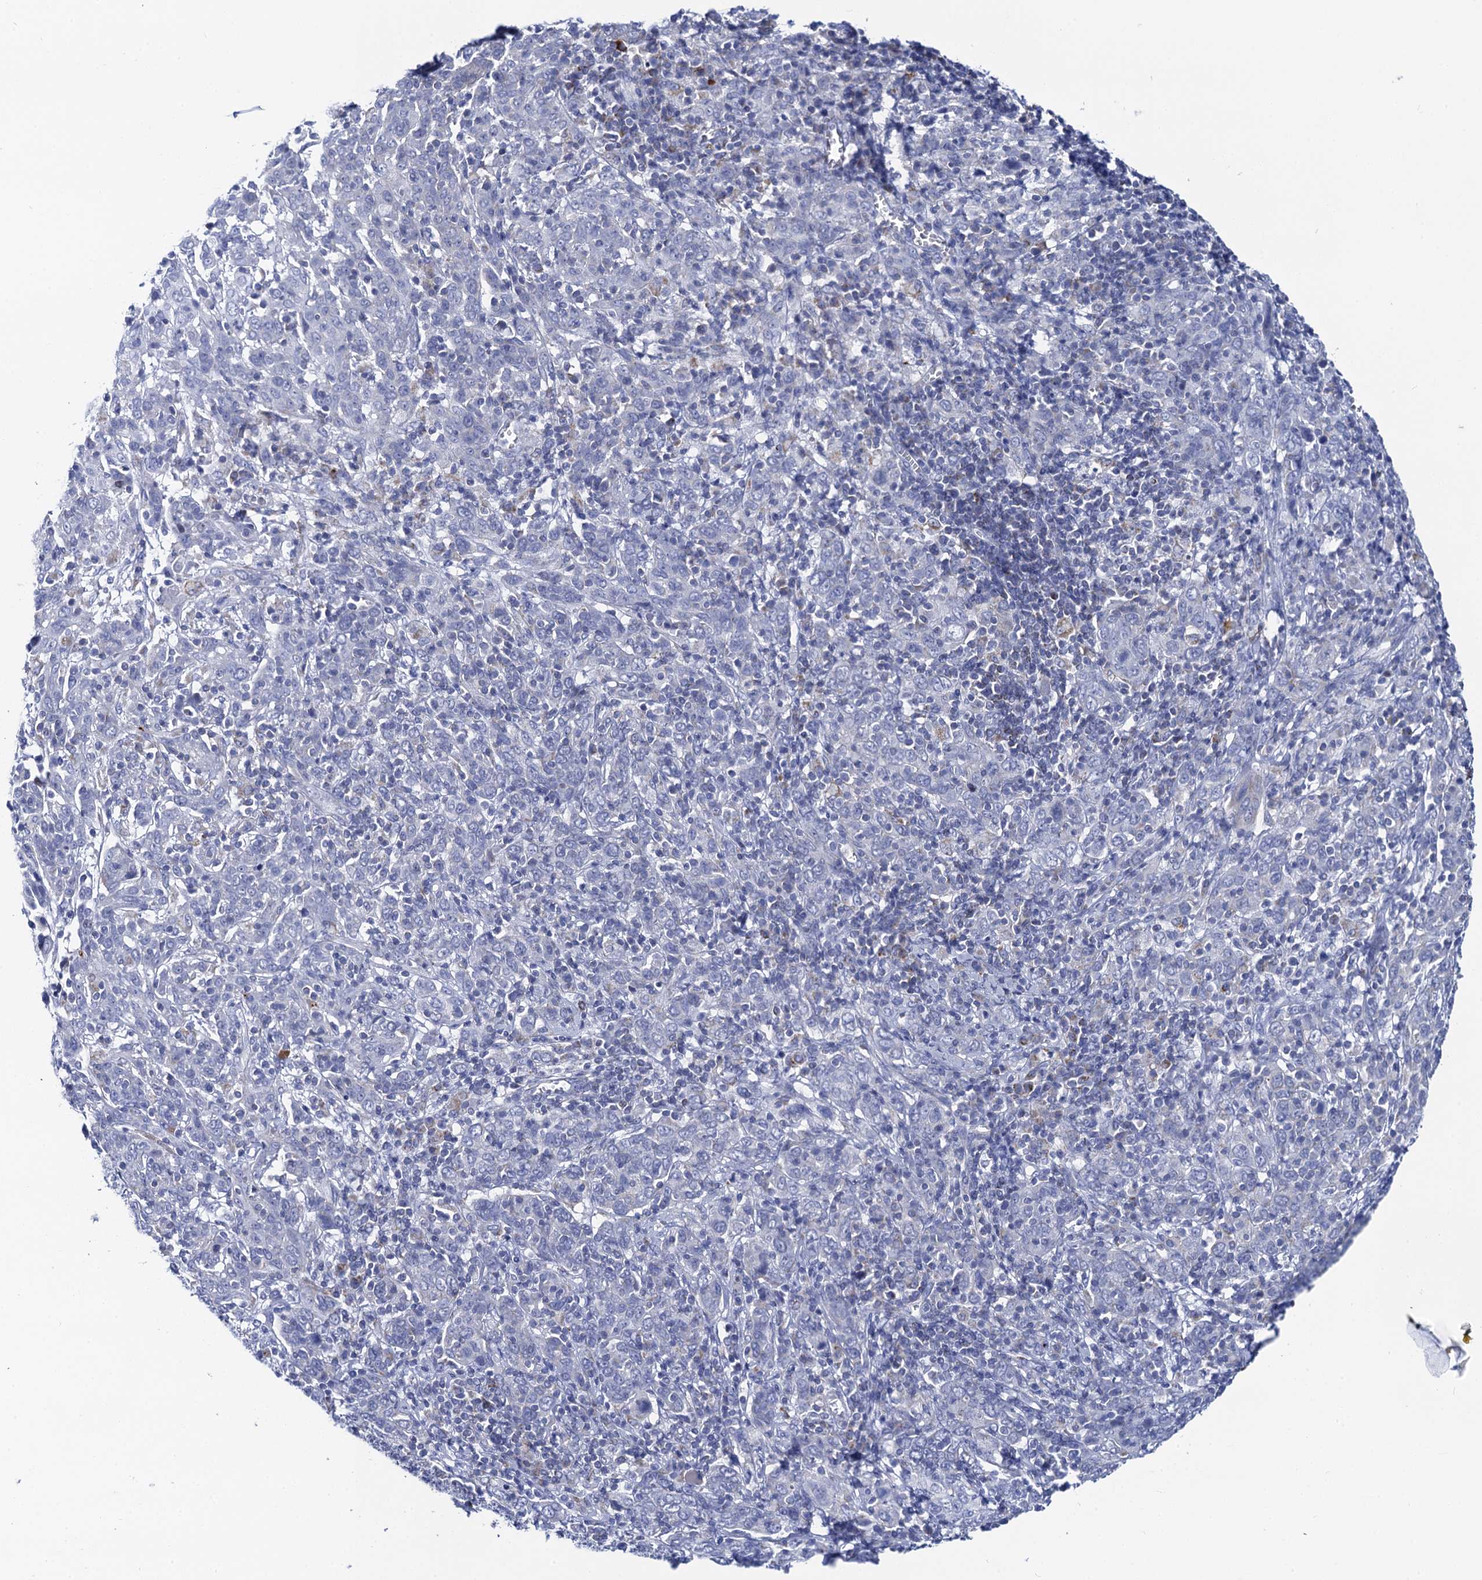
{"staining": {"intensity": "negative", "quantity": "none", "location": "none"}, "tissue": "cervical cancer", "cell_type": "Tumor cells", "image_type": "cancer", "snomed": [{"axis": "morphology", "description": "Squamous cell carcinoma, NOS"}, {"axis": "topography", "description": "Cervix"}], "caption": "High magnification brightfield microscopy of cervical cancer stained with DAB (3,3'-diaminobenzidine) (brown) and counterstained with hematoxylin (blue): tumor cells show no significant expression. The staining is performed using DAB brown chromogen with nuclei counter-stained in using hematoxylin.", "gene": "ACADSB", "patient": {"sex": "female", "age": 67}}